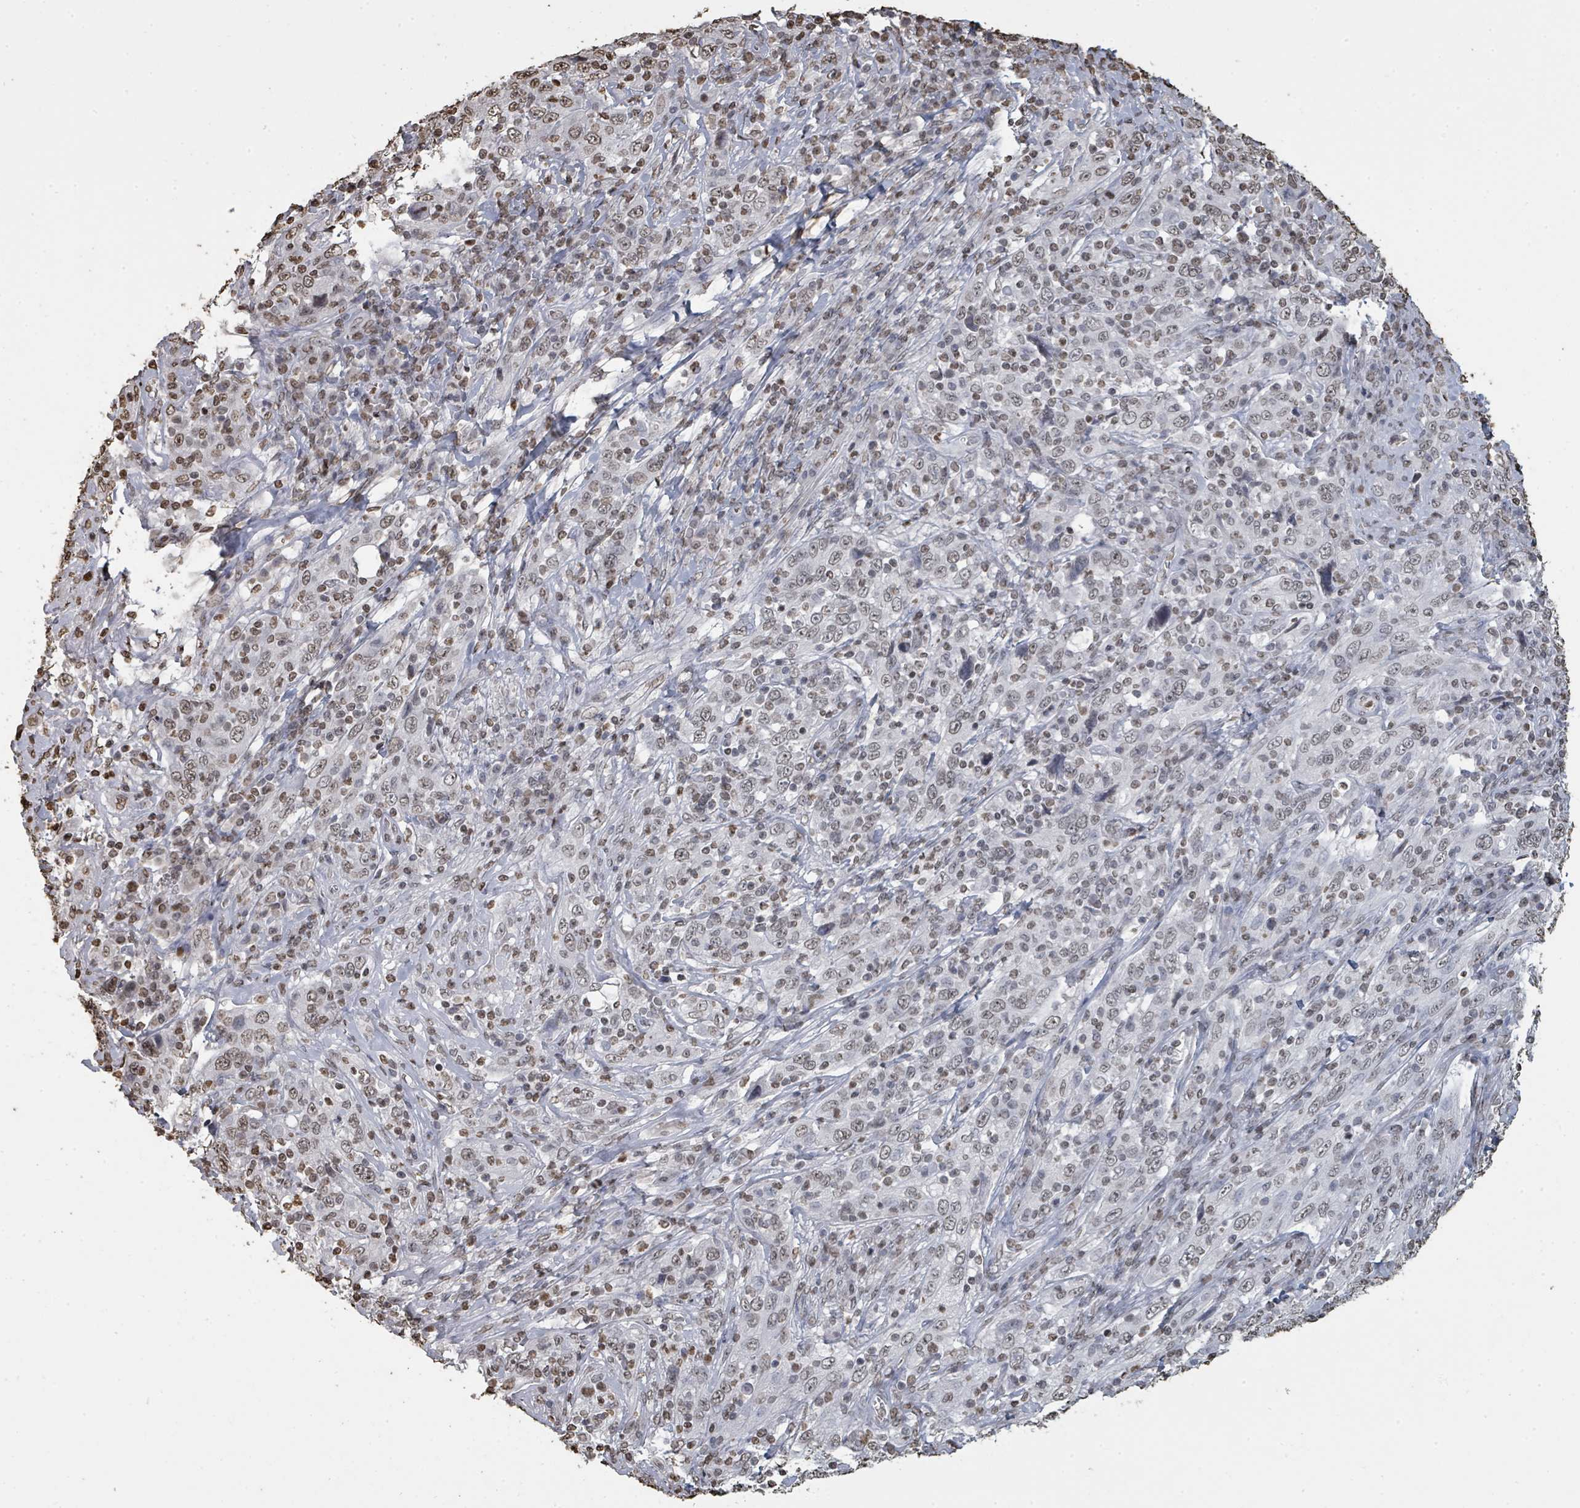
{"staining": {"intensity": "weak", "quantity": "25%-75%", "location": "nuclear"}, "tissue": "cervical cancer", "cell_type": "Tumor cells", "image_type": "cancer", "snomed": [{"axis": "morphology", "description": "Squamous cell carcinoma, NOS"}, {"axis": "topography", "description": "Cervix"}], "caption": "Immunohistochemistry (IHC) of squamous cell carcinoma (cervical) demonstrates low levels of weak nuclear positivity in approximately 25%-75% of tumor cells. The staining was performed using DAB to visualize the protein expression in brown, while the nuclei were stained in blue with hematoxylin (Magnification: 20x).", "gene": "MRPS12", "patient": {"sex": "female", "age": 46}}